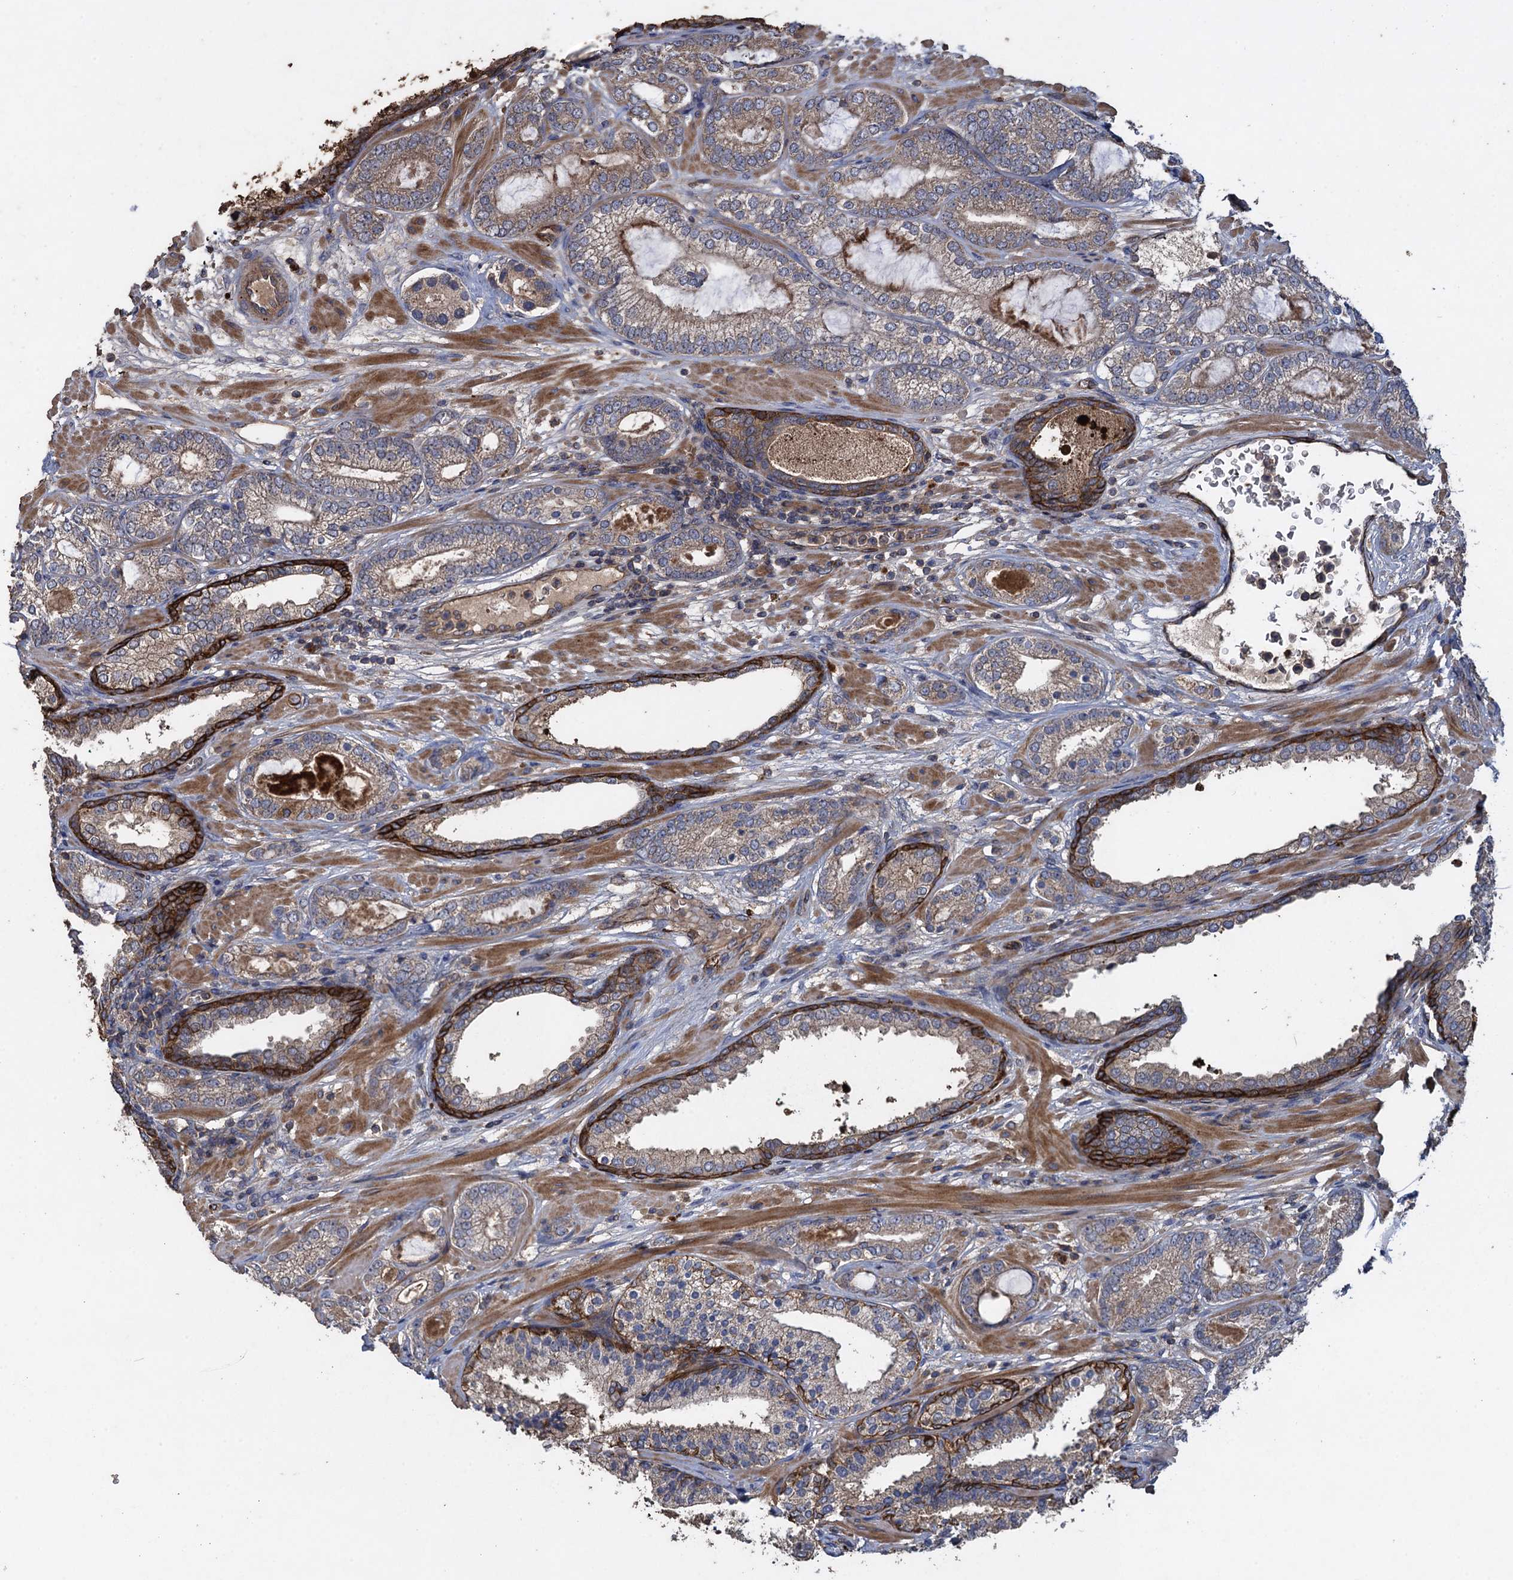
{"staining": {"intensity": "weak", "quantity": "25%-75%", "location": "cytoplasmic/membranous"}, "tissue": "prostate cancer", "cell_type": "Tumor cells", "image_type": "cancer", "snomed": [{"axis": "morphology", "description": "Adenocarcinoma, High grade"}, {"axis": "topography", "description": "Prostate"}], "caption": "Immunohistochemical staining of human adenocarcinoma (high-grade) (prostate) exhibits low levels of weak cytoplasmic/membranous protein staining in about 25%-75% of tumor cells.", "gene": "TXNDC11", "patient": {"sex": "male", "age": 60}}